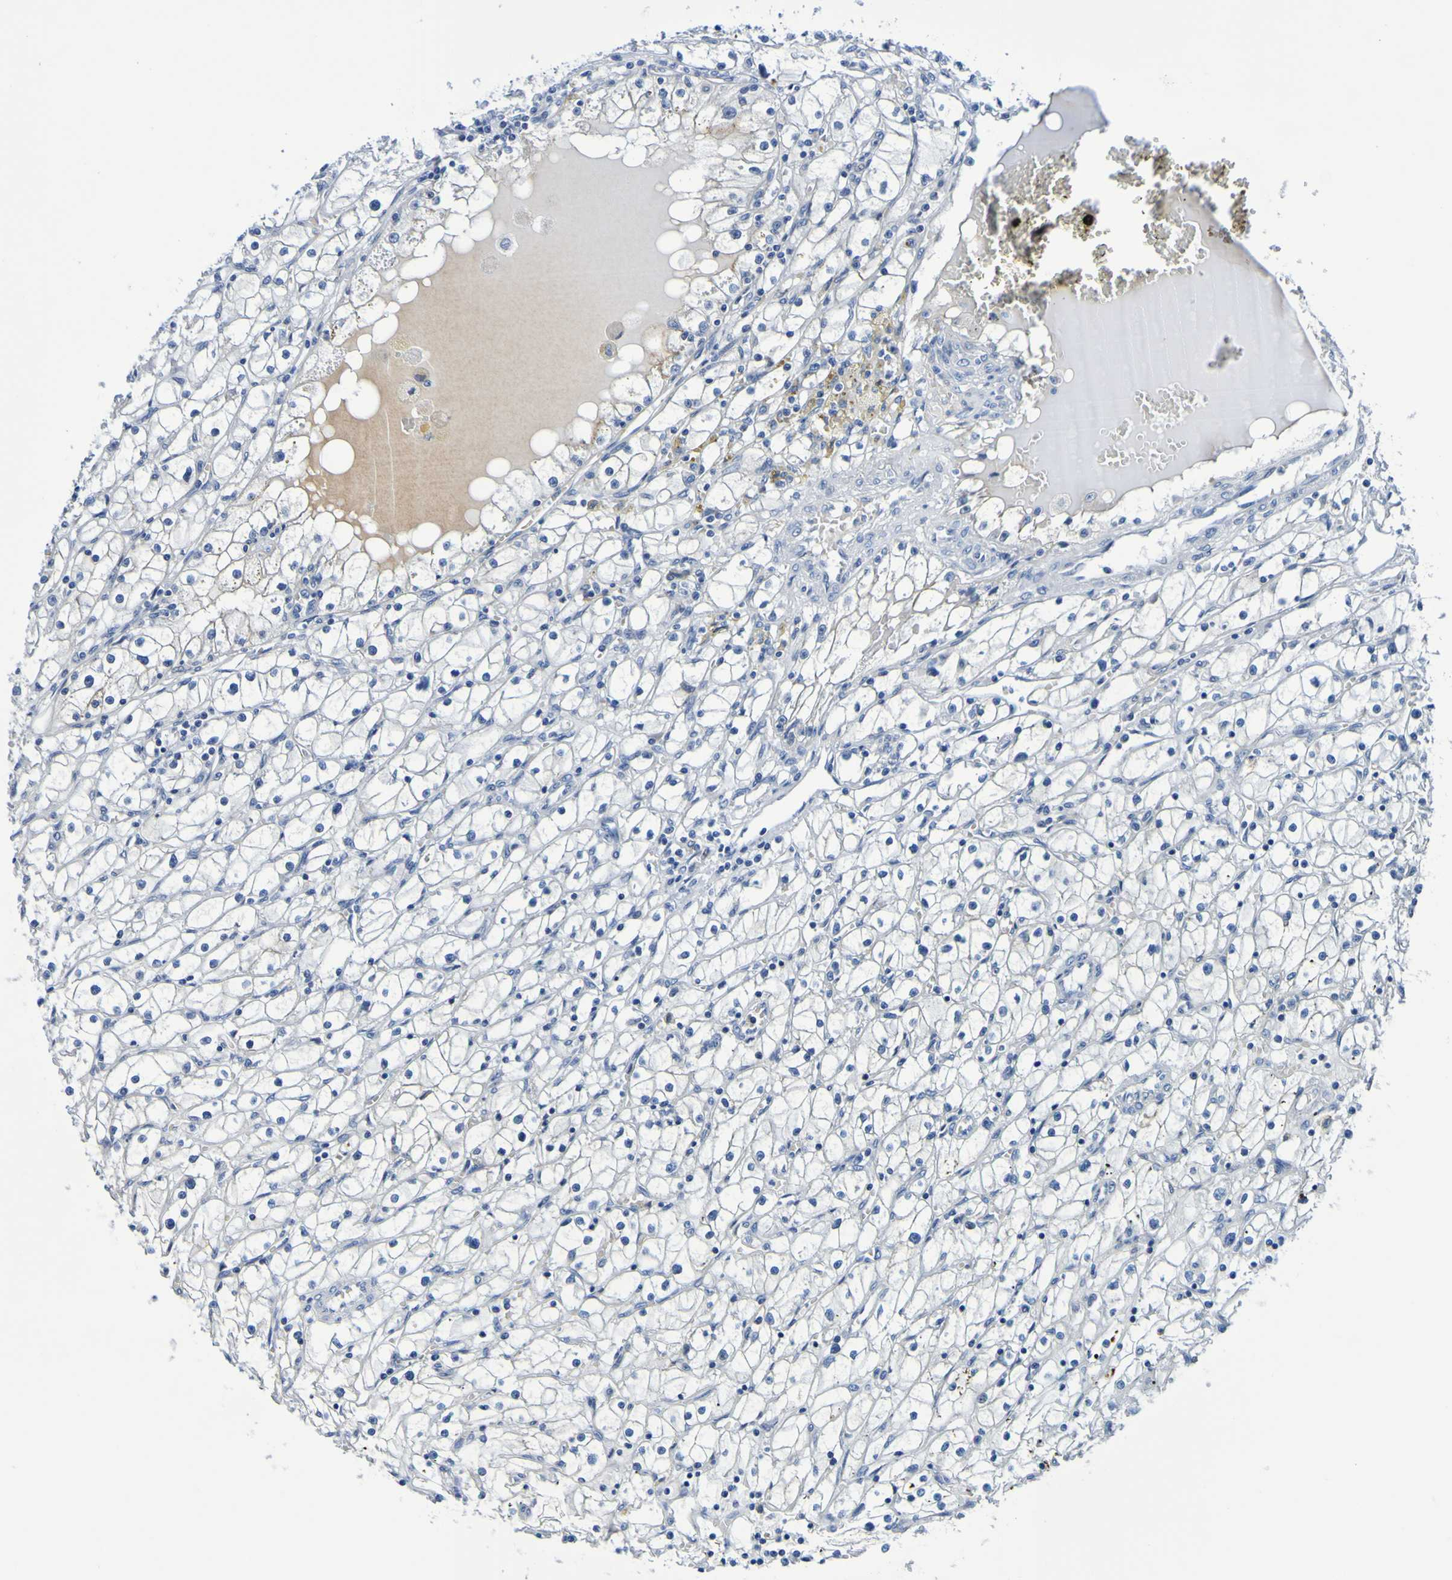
{"staining": {"intensity": "negative", "quantity": "none", "location": "none"}, "tissue": "renal cancer", "cell_type": "Tumor cells", "image_type": "cancer", "snomed": [{"axis": "morphology", "description": "Adenocarcinoma, NOS"}, {"axis": "topography", "description": "Kidney"}], "caption": "Photomicrograph shows no protein expression in tumor cells of renal adenocarcinoma tissue.", "gene": "VMA21", "patient": {"sex": "male", "age": 56}}